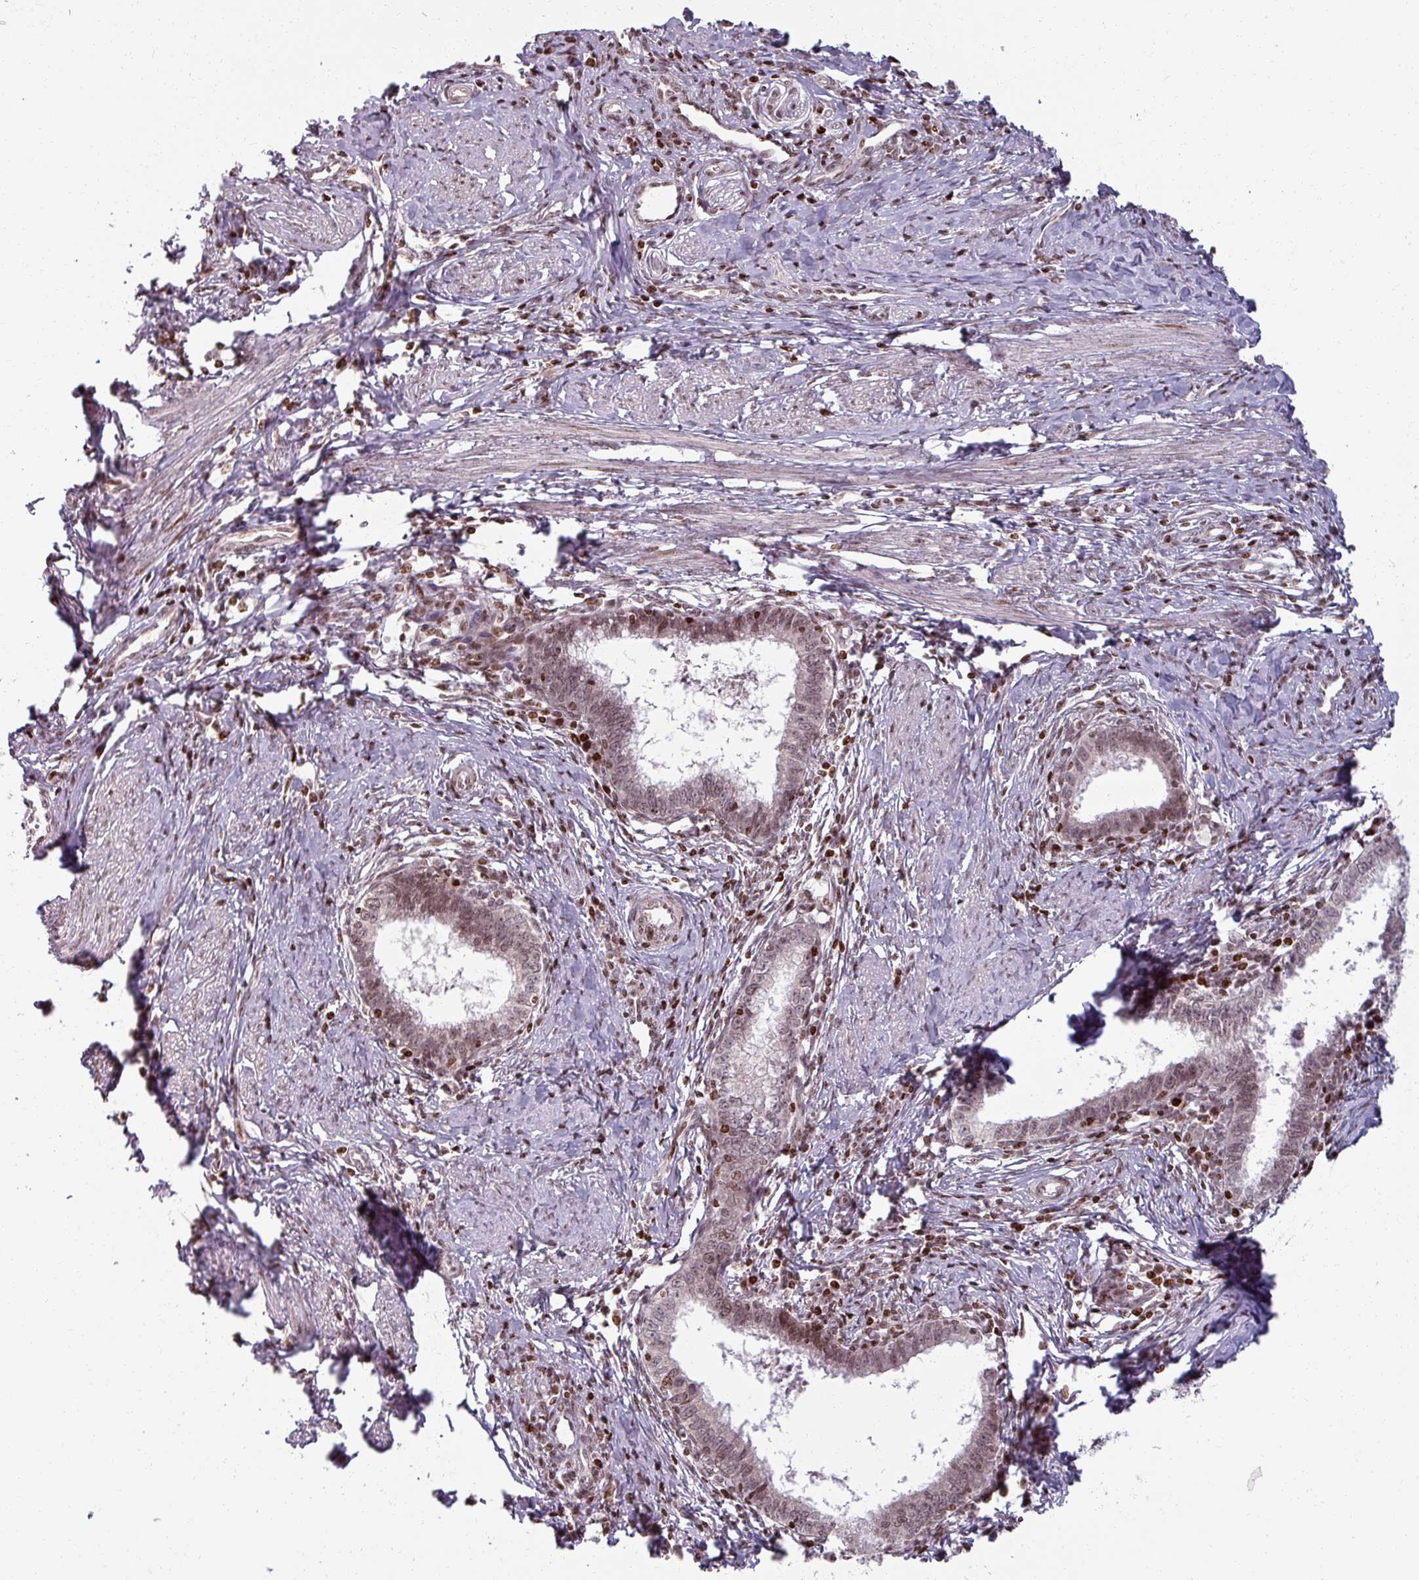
{"staining": {"intensity": "moderate", "quantity": ">75%", "location": "nuclear"}, "tissue": "cervical cancer", "cell_type": "Tumor cells", "image_type": "cancer", "snomed": [{"axis": "morphology", "description": "Adenocarcinoma, NOS"}, {"axis": "topography", "description": "Cervix"}], "caption": "Protein expression analysis of cervical cancer (adenocarcinoma) exhibits moderate nuclear expression in approximately >75% of tumor cells. The protein of interest is shown in brown color, while the nuclei are stained blue.", "gene": "NCOR1", "patient": {"sex": "female", "age": 36}}